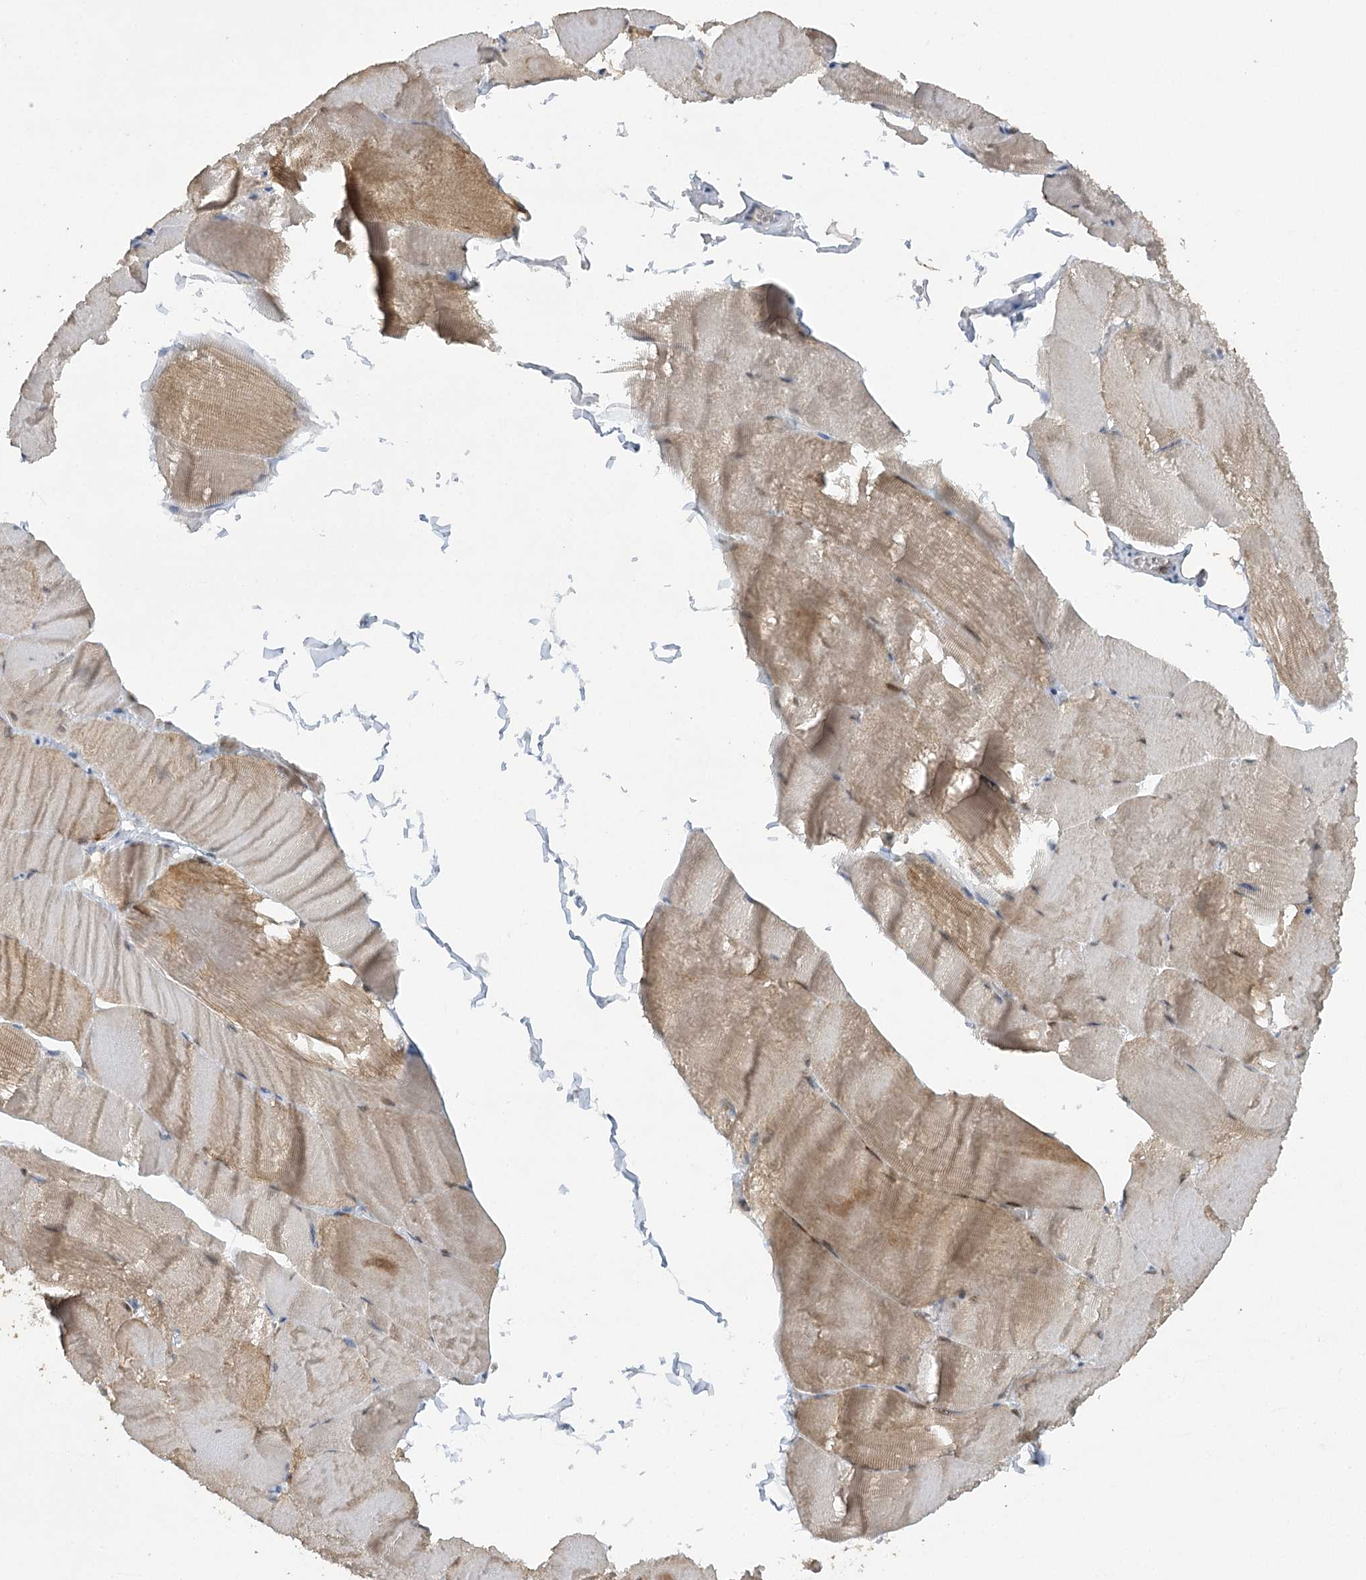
{"staining": {"intensity": "moderate", "quantity": ">75%", "location": "cytoplasmic/membranous,nuclear"}, "tissue": "skeletal muscle", "cell_type": "Myocytes", "image_type": "normal", "snomed": [{"axis": "morphology", "description": "Normal tissue, NOS"}, {"axis": "morphology", "description": "Basal cell carcinoma"}, {"axis": "topography", "description": "Skeletal muscle"}], "caption": "A photomicrograph of skeletal muscle stained for a protein reveals moderate cytoplasmic/membranous,nuclear brown staining in myocytes. Ihc stains the protein in brown and the nuclei are stained blue.", "gene": "TRAF3IP1", "patient": {"sex": "female", "age": 64}}